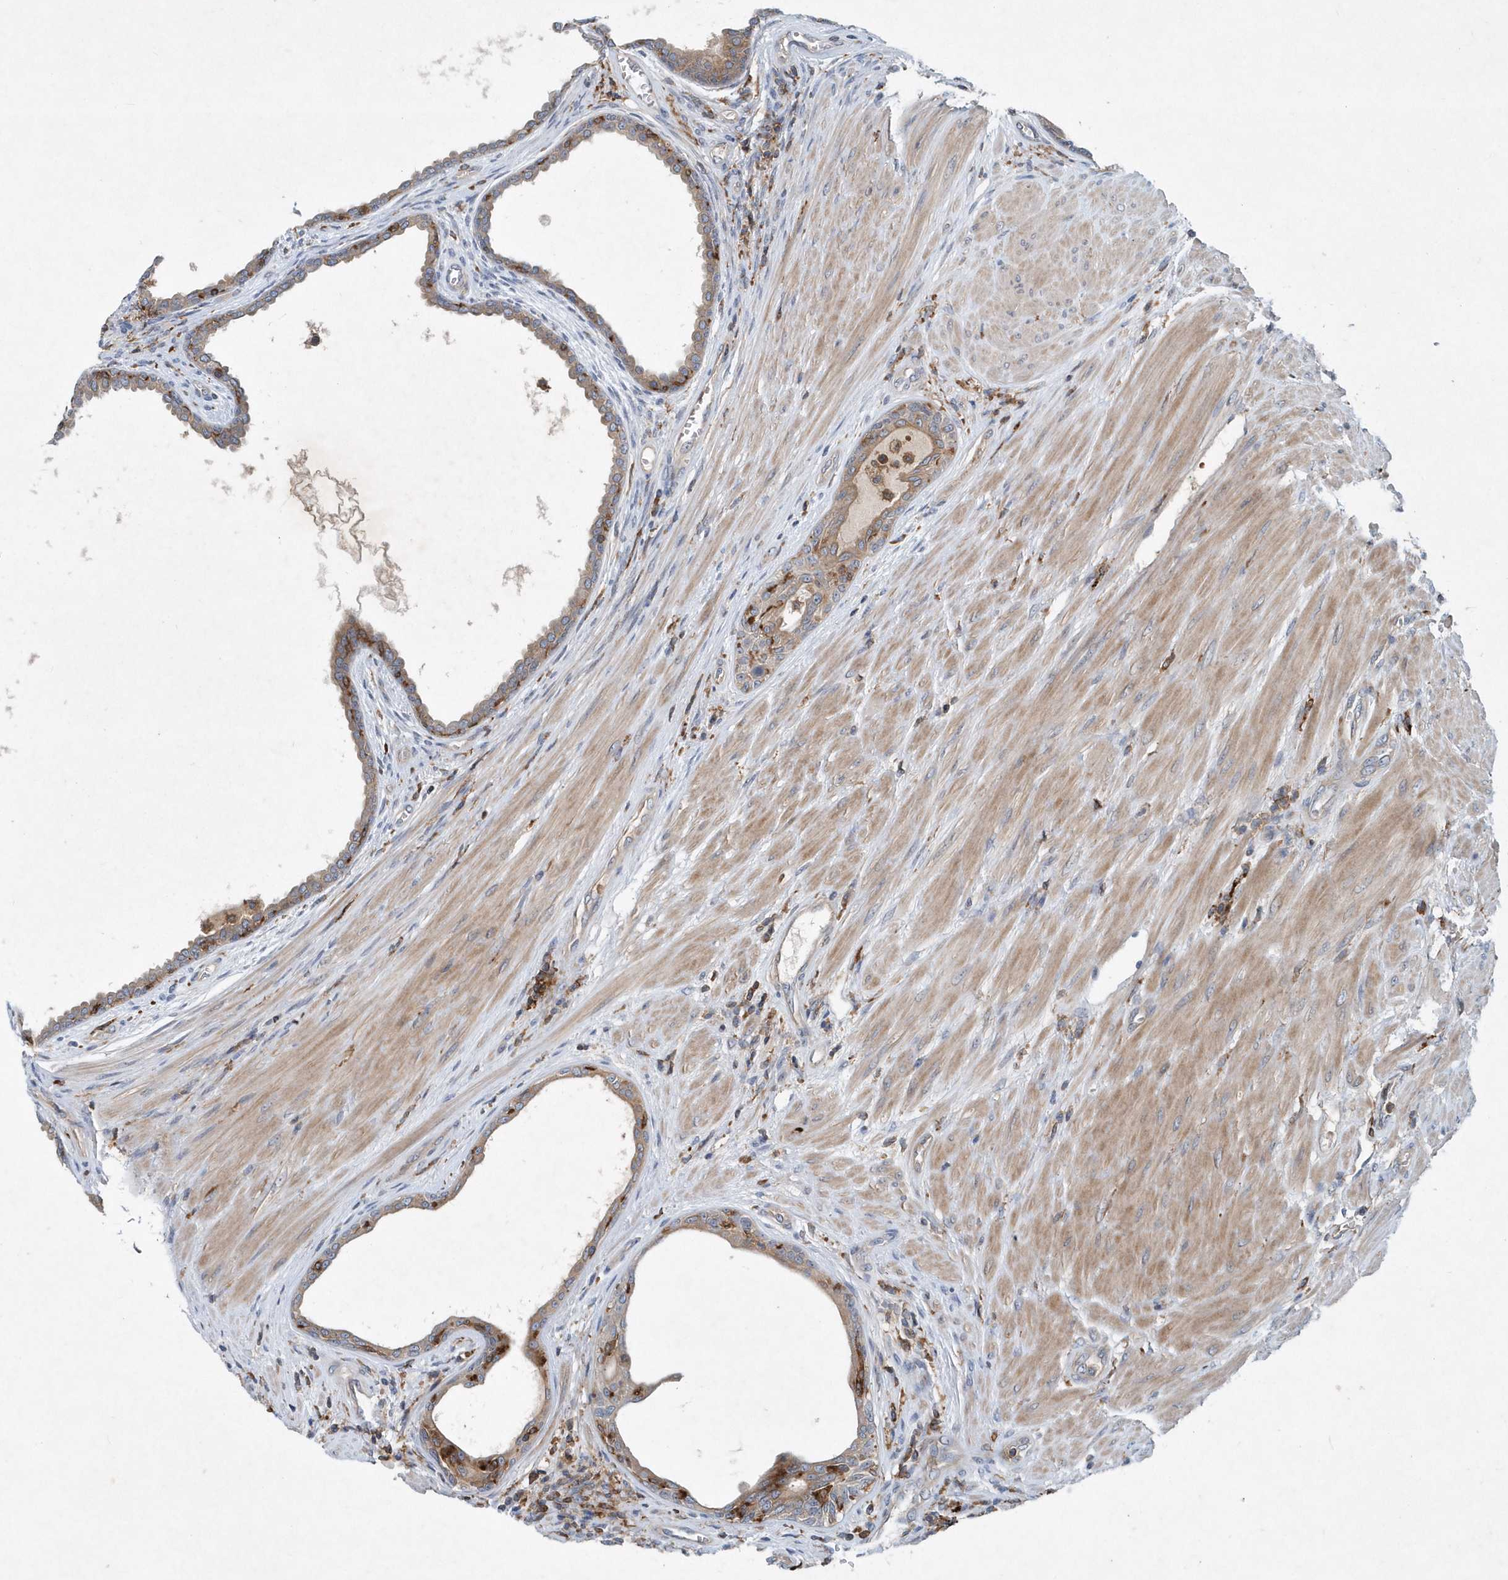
{"staining": {"intensity": "moderate", "quantity": ">75%", "location": "cytoplasmic/membranous"}, "tissue": "prostate cancer", "cell_type": "Tumor cells", "image_type": "cancer", "snomed": [{"axis": "morphology", "description": "Normal tissue, NOS"}, {"axis": "morphology", "description": "Adenocarcinoma, Low grade"}, {"axis": "topography", "description": "Prostate"}, {"axis": "topography", "description": "Peripheral nerve tissue"}], "caption": "A photomicrograph of human prostate cancer stained for a protein reveals moderate cytoplasmic/membranous brown staining in tumor cells. (DAB = brown stain, brightfield microscopy at high magnification).", "gene": "P2RY10", "patient": {"sex": "male", "age": 71}}